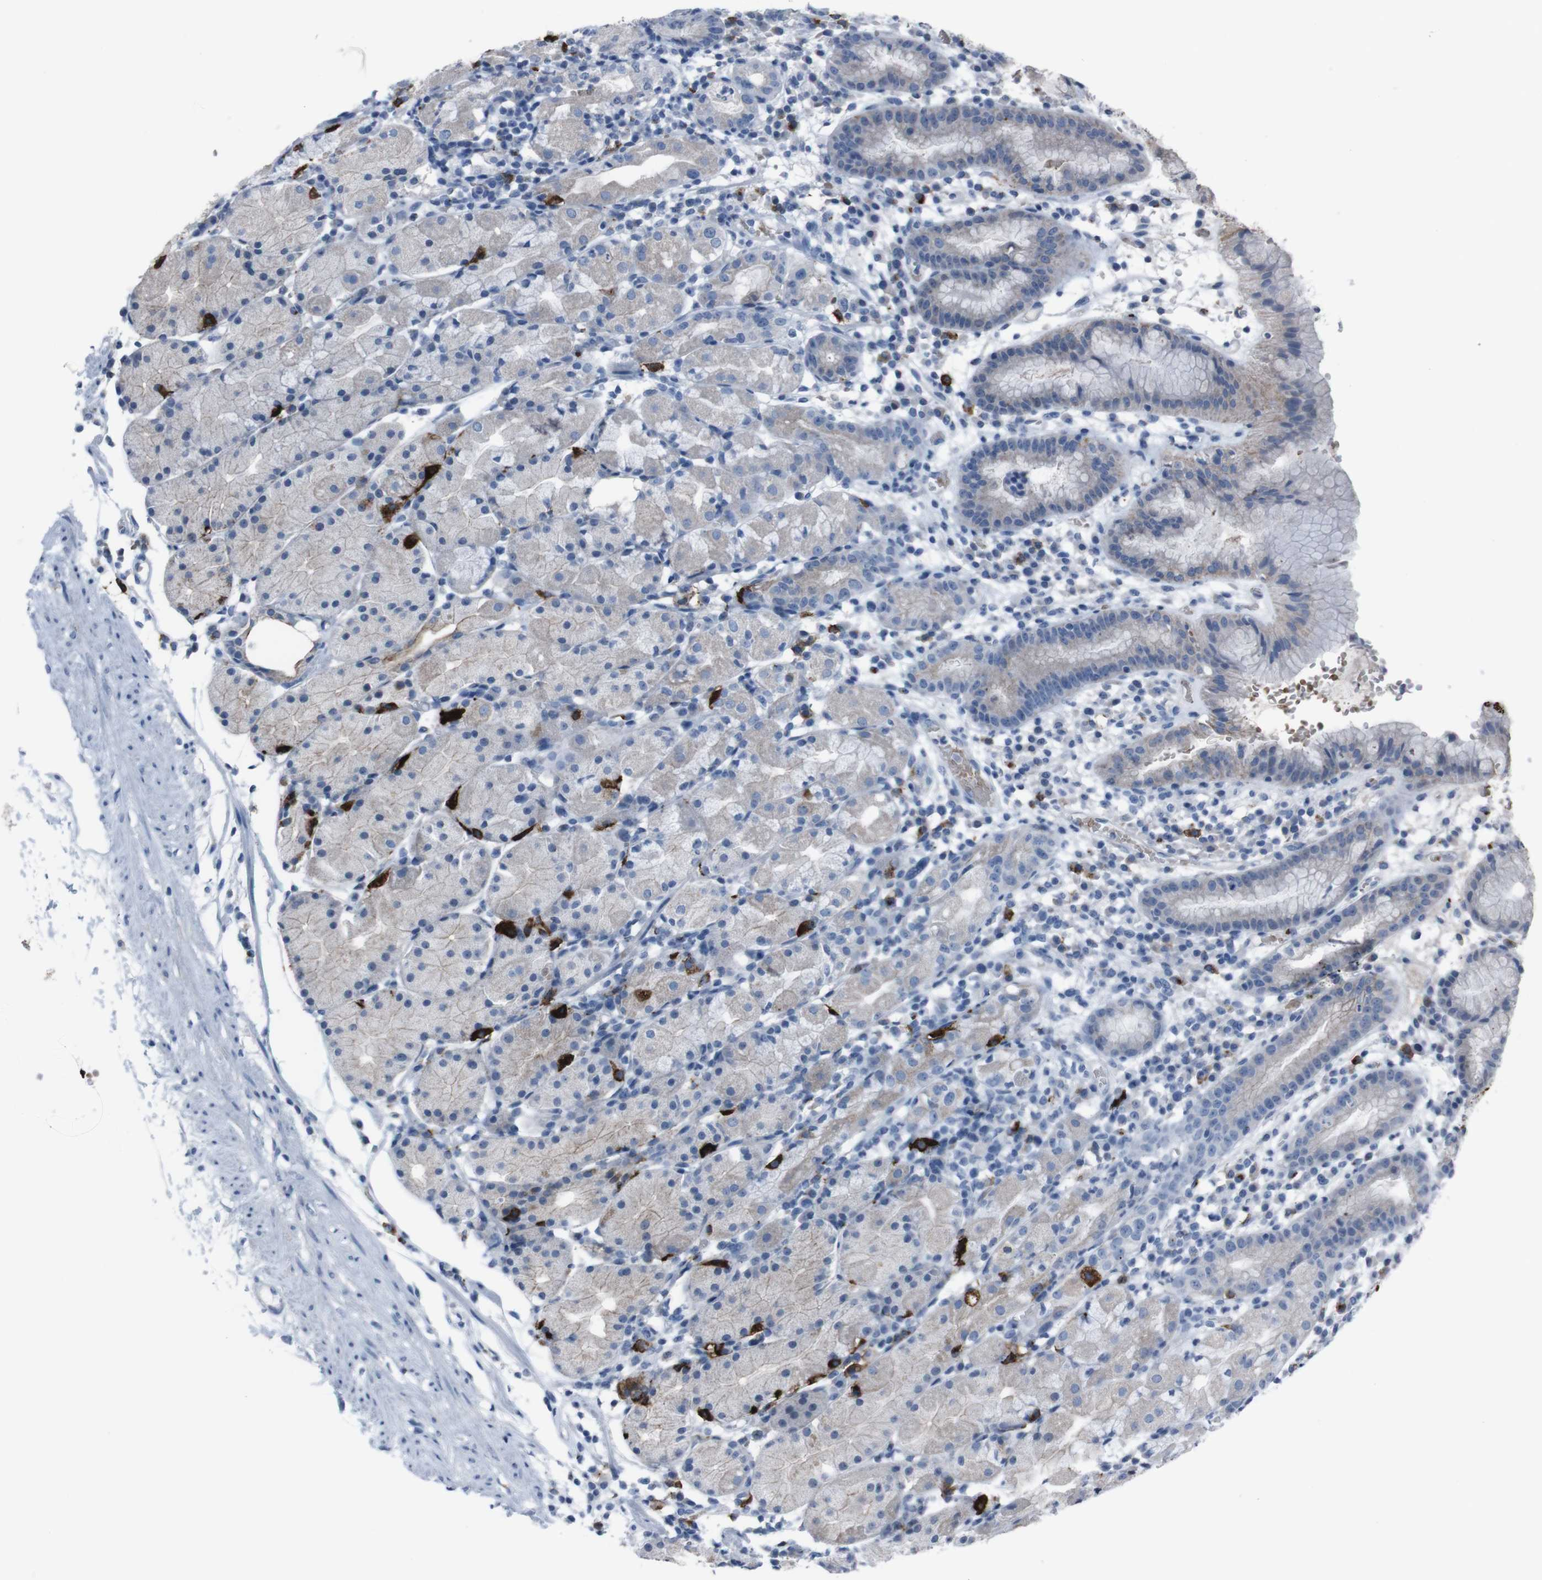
{"staining": {"intensity": "moderate", "quantity": "<25%", "location": "cytoplasmic/membranous"}, "tissue": "stomach", "cell_type": "Glandular cells", "image_type": "normal", "snomed": [{"axis": "morphology", "description": "Normal tissue, NOS"}, {"axis": "topography", "description": "Stomach"}, {"axis": "topography", "description": "Stomach, lower"}], "caption": "Immunohistochemical staining of unremarkable stomach shows <25% levels of moderate cytoplasmic/membranous protein expression in approximately <25% of glandular cells. The staining was performed using DAB to visualize the protein expression in brown, while the nuclei were stained in blue with hematoxylin (Magnification: 20x).", "gene": "ST6GAL1", "patient": {"sex": "female", "age": 75}}